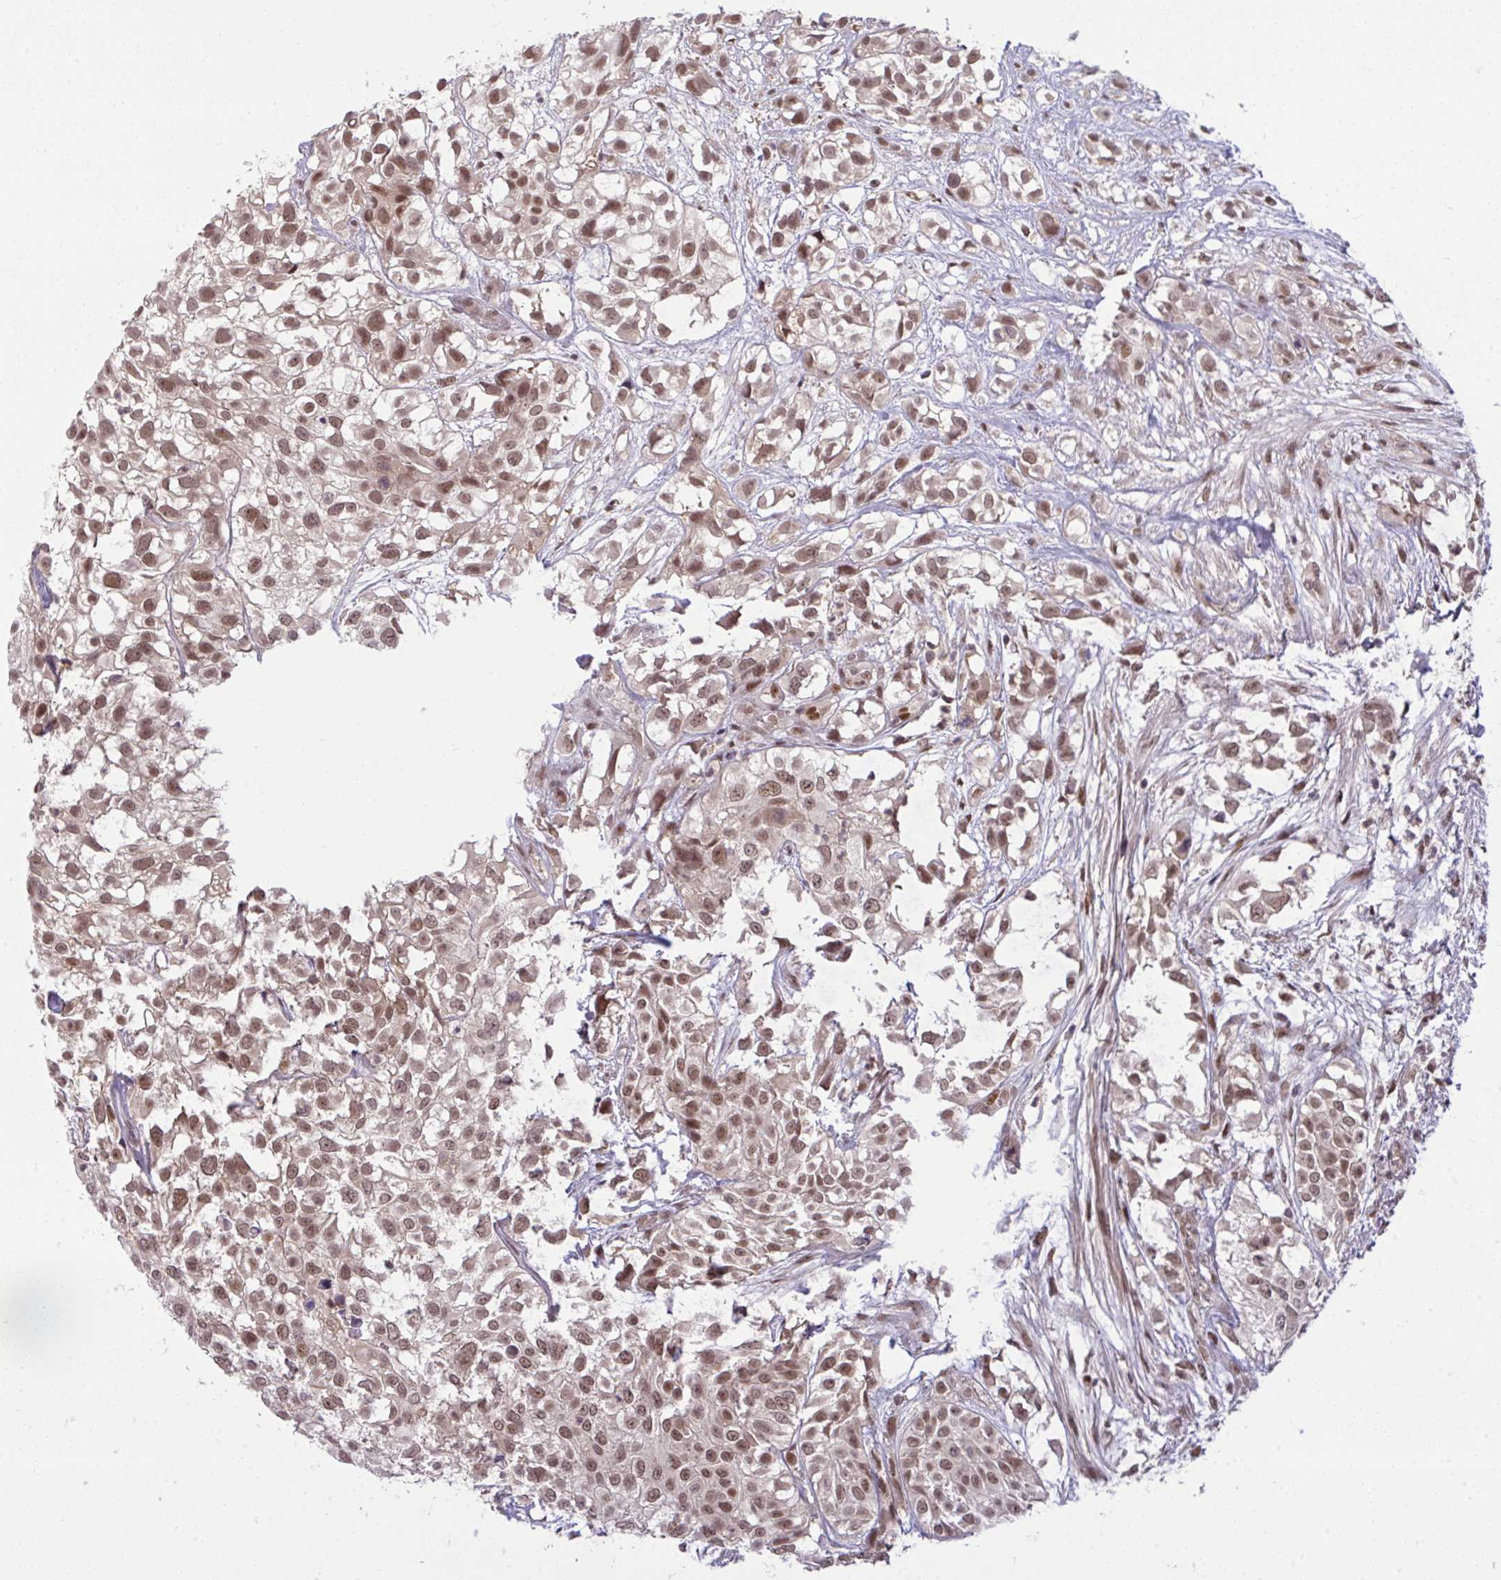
{"staining": {"intensity": "moderate", "quantity": ">75%", "location": "nuclear"}, "tissue": "urothelial cancer", "cell_type": "Tumor cells", "image_type": "cancer", "snomed": [{"axis": "morphology", "description": "Urothelial carcinoma, High grade"}, {"axis": "topography", "description": "Urinary bladder"}], "caption": "Immunohistochemical staining of human urothelial cancer reveals medium levels of moderate nuclear positivity in approximately >75% of tumor cells.", "gene": "KLF2", "patient": {"sex": "male", "age": 56}}